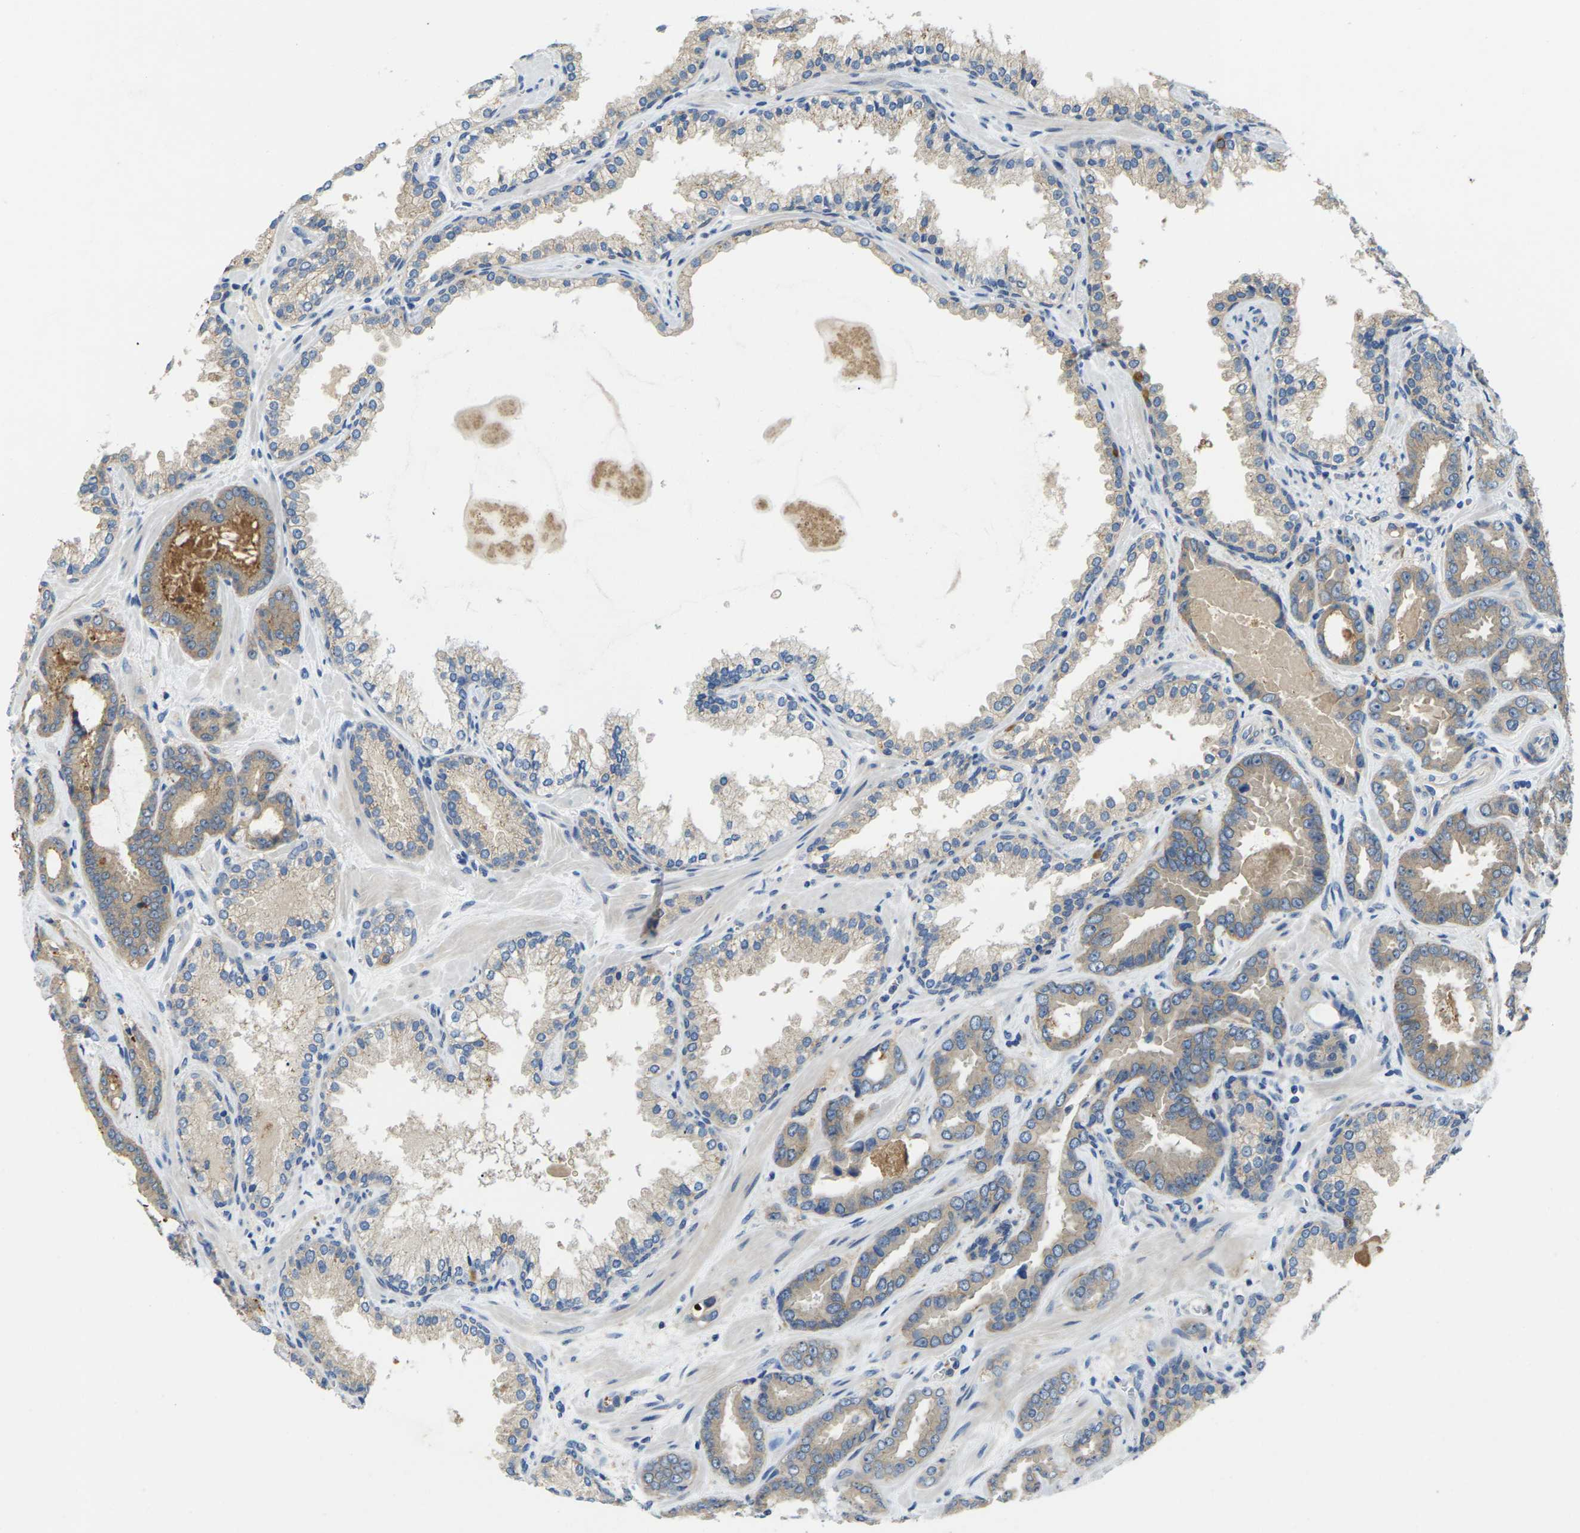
{"staining": {"intensity": "moderate", "quantity": ">75%", "location": "cytoplasmic/membranous"}, "tissue": "prostate cancer", "cell_type": "Tumor cells", "image_type": "cancer", "snomed": [{"axis": "morphology", "description": "Adenocarcinoma, Low grade"}, {"axis": "topography", "description": "Prostate"}], "caption": "Human prostate cancer (low-grade adenocarcinoma) stained with a protein marker displays moderate staining in tumor cells.", "gene": "SCNN1A", "patient": {"sex": "male", "age": 60}}